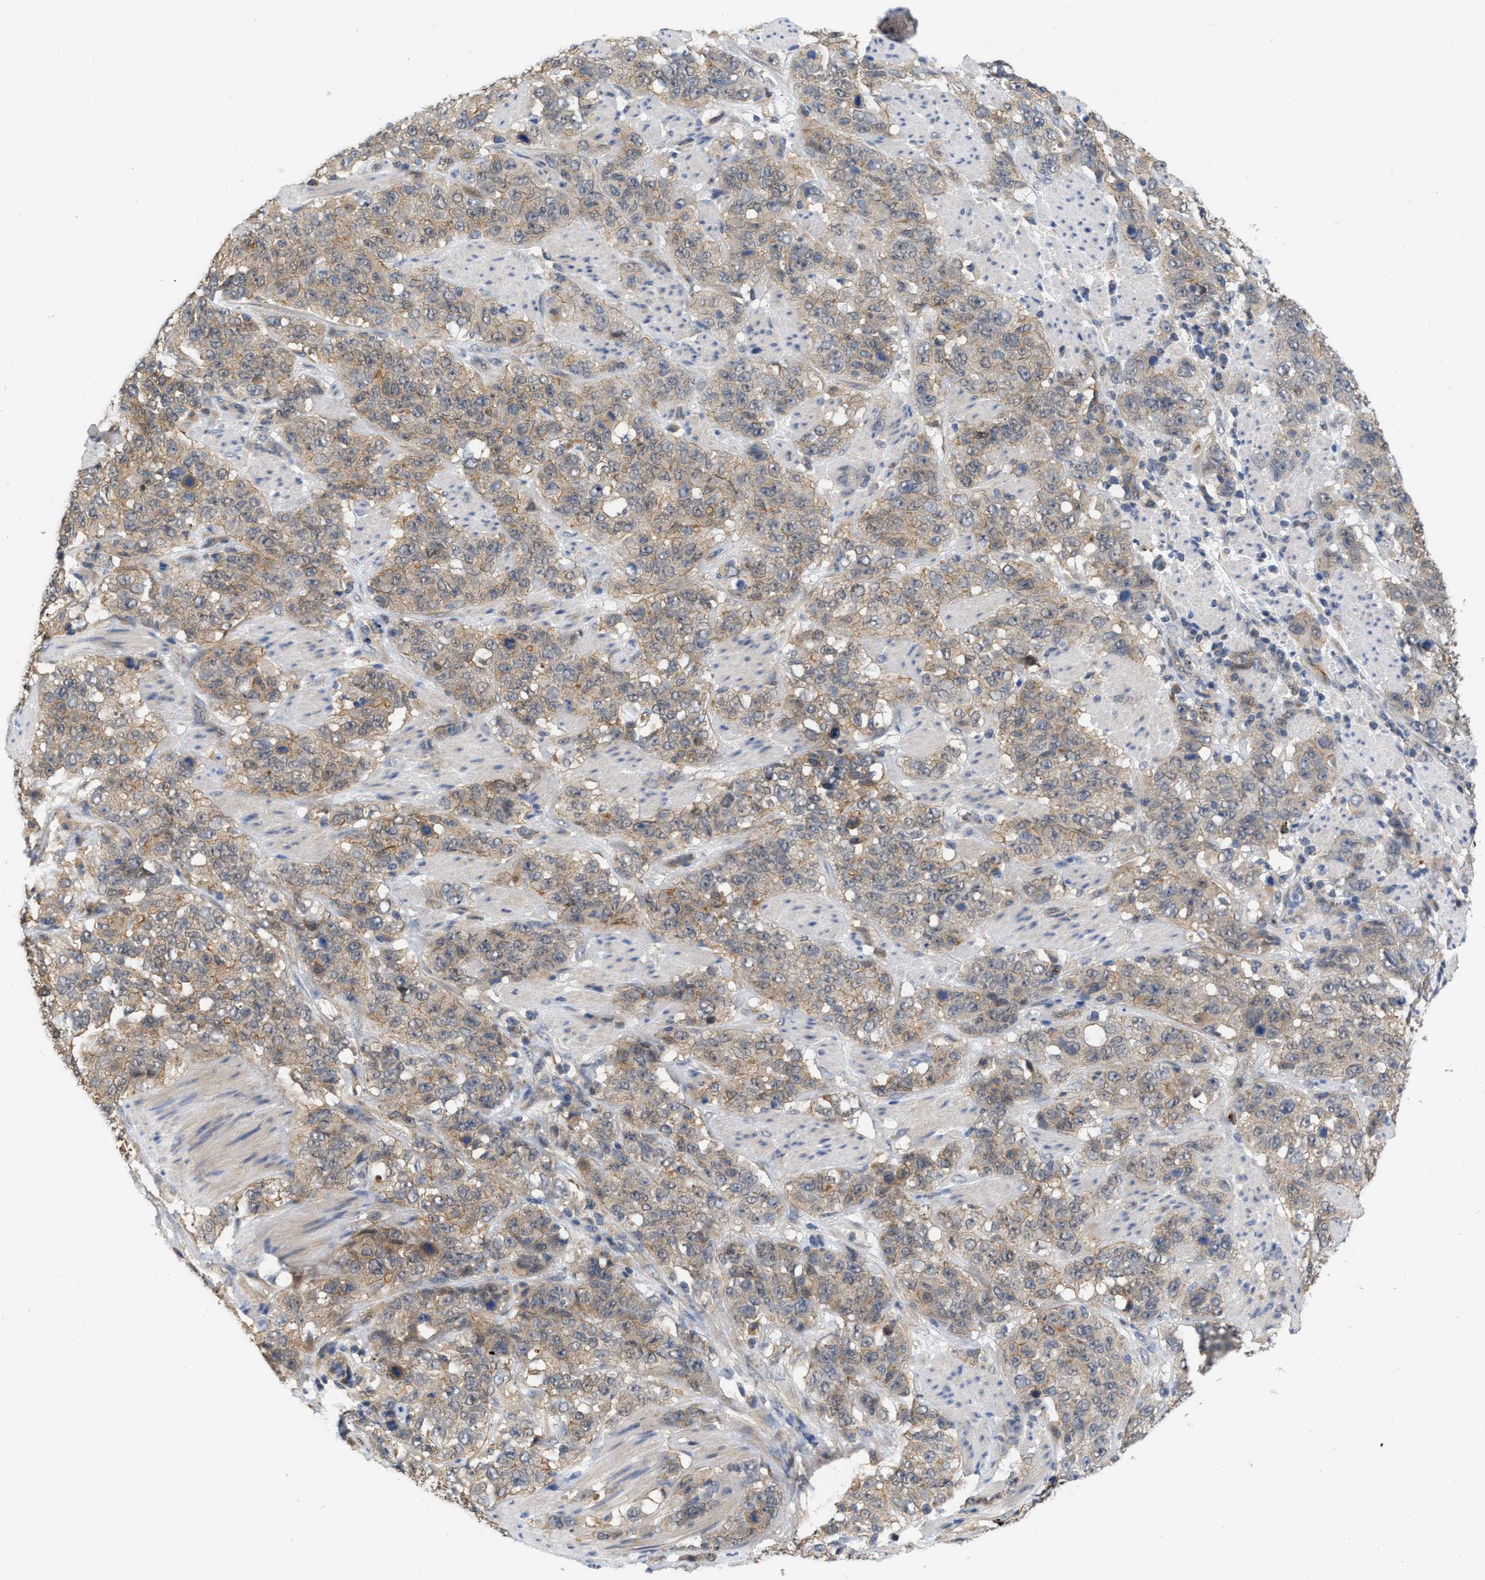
{"staining": {"intensity": "weak", "quantity": ">75%", "location": "cytoplasmic/membranous"}, "tissue": "stomach cancer", "cell_type": "Tumor cells", "image_type": "cancer", "snomed": [{"axis": "morphology", "description": "Adenocarcinoma, NOS"}, {"axis": "topography", "description": "Stomach"}], "caption": "Stomach cancer (adenocarcinoma) stained with DAB (3,3'-diaminobenzidine) immunohistochemistry exhibits low levels of weak cytoplasmic/membranous positivity in approximately >75% of tumor cells.", "gene": "NAPEPLD", "patient": {"sex": "male", "age": 48}}